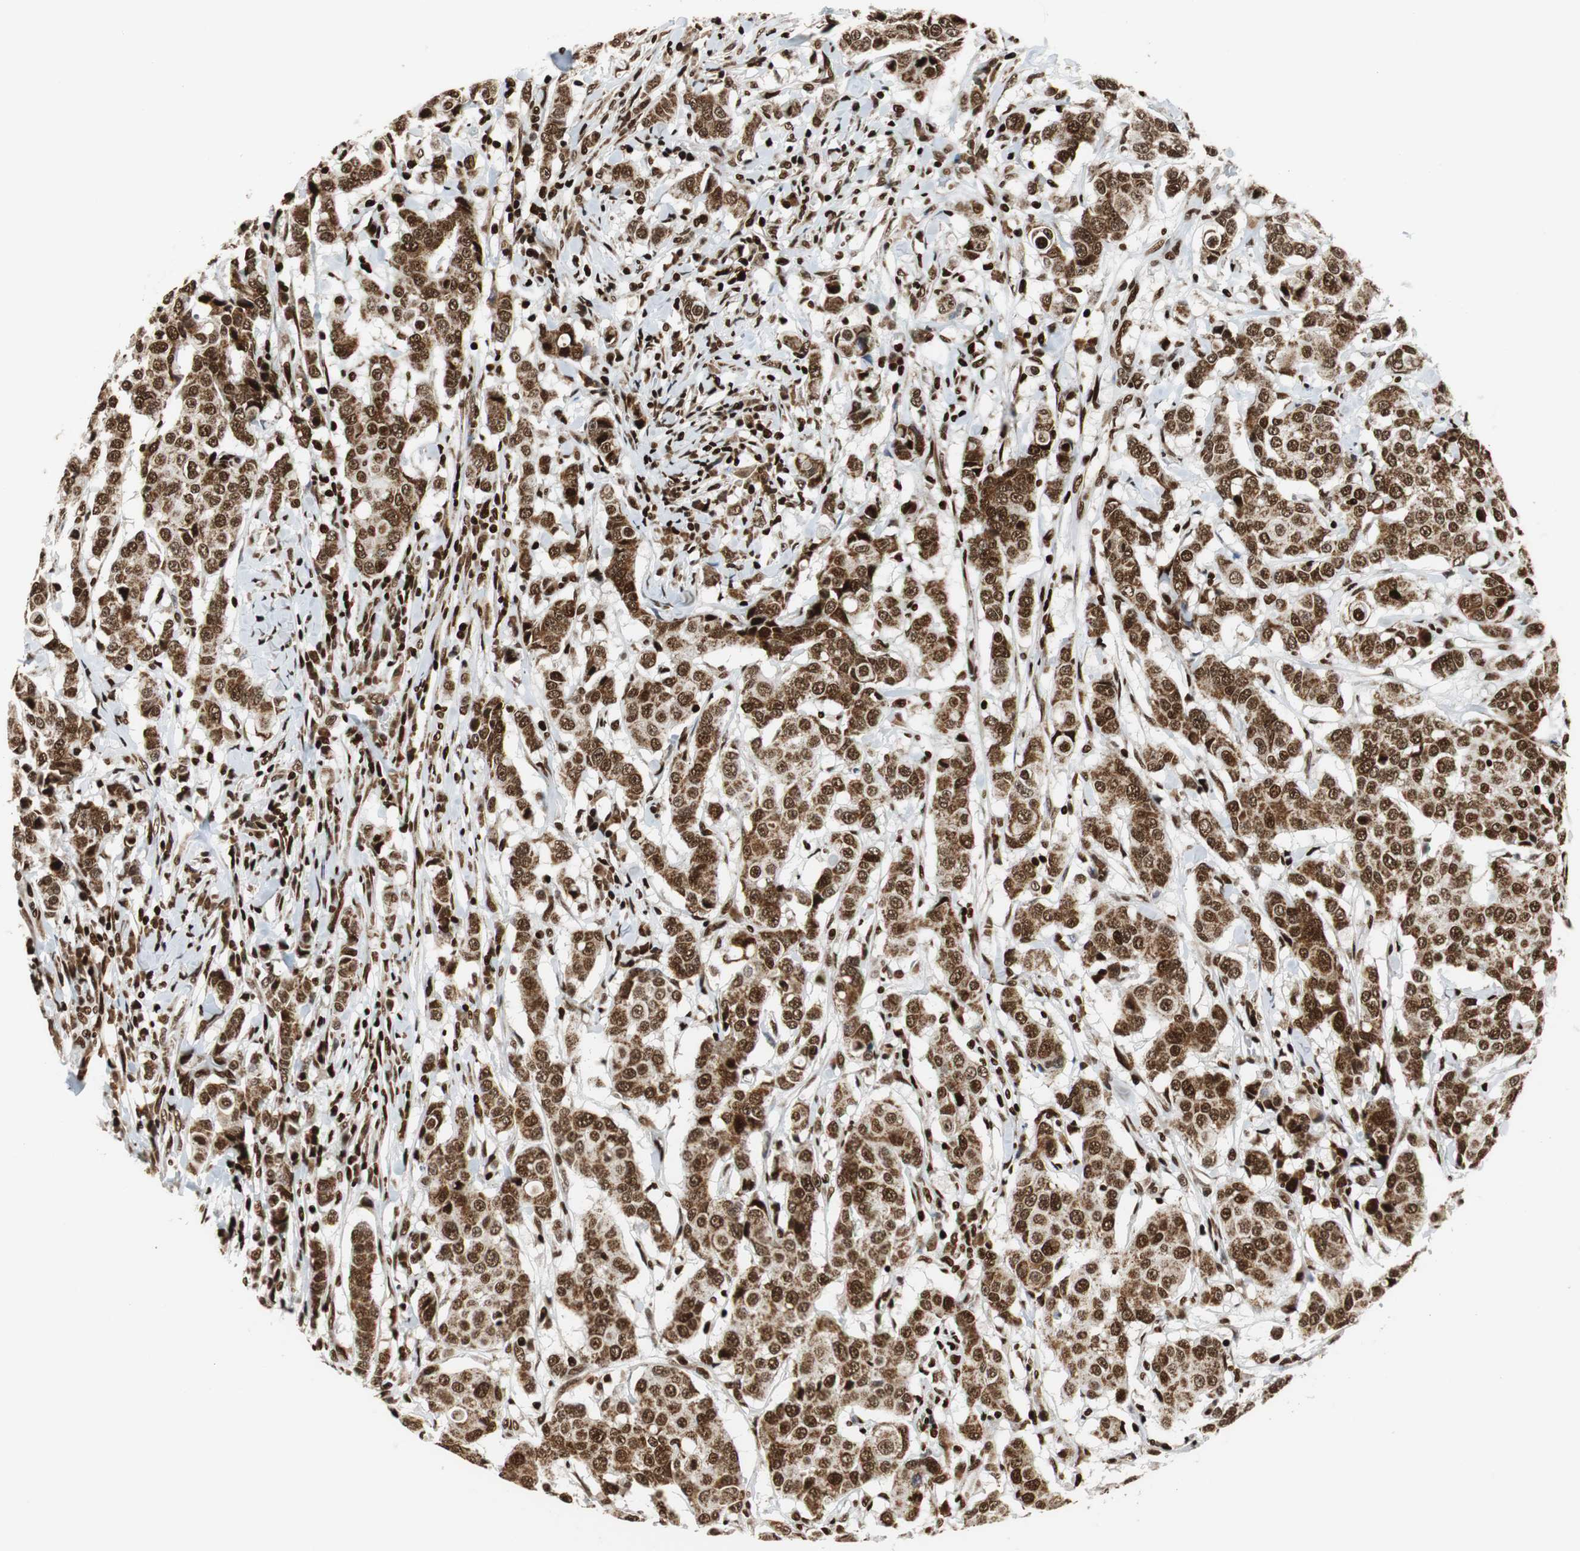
{"staining": {"intensity": "moderate", "quantity": ">75%", "location": "nuclear"}, "tissue": "breast cancer", "cell_type": "Tumor cells", "image_type": "cancer", "snomed": [{"axis": "morphology", "description": "Duct carcinoma"}, {"axis": "topography", "description": "Breast"}], "caption": "Human intraductal carcinoma (breast) stained for a protein (brown) demonstrates moderate nuclear positive staining in about >75% of tumor cells.", "gene": "HDAC1", "patient": {"sex": "female", "age": 27}}